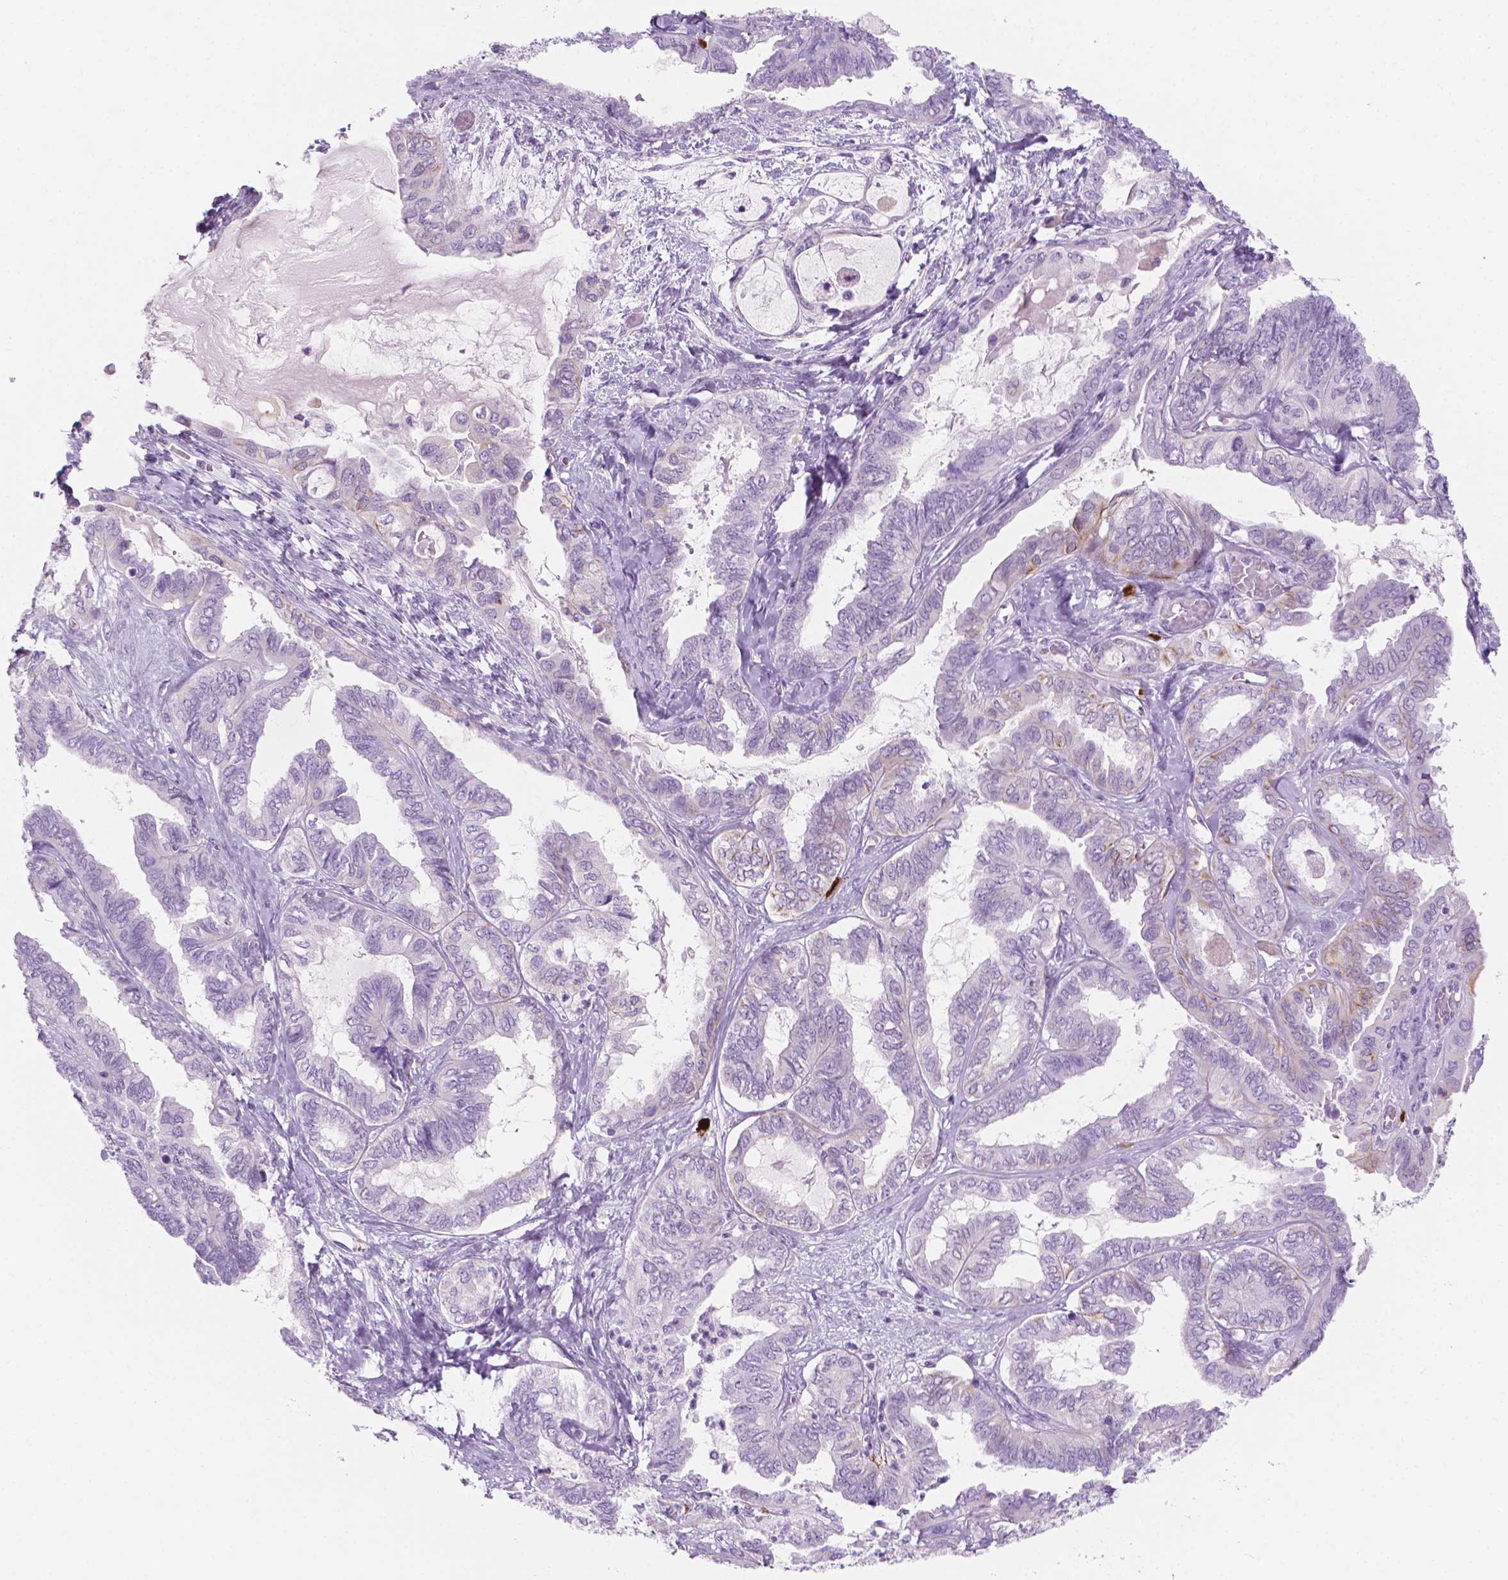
{"staining": {"intensity": "negative", "quantity": "none", "location": "none"}, "tissue": "ovarian cancer", "cell_type": "Tumor cells", "image_type": "cancer", "snomed": [{"axis": "morphology", "description": "Carcinoma, endometroid"}, {"axis": "topography", "description": "Ovary"}], "caption": "Human ovarian endometroid carcinoma stained for a protein using immunohistochemistry (IHC) displays no expression in tumor cells.", "gene": "EPPK1", "patient": {"sex": "female", "age": 70}}